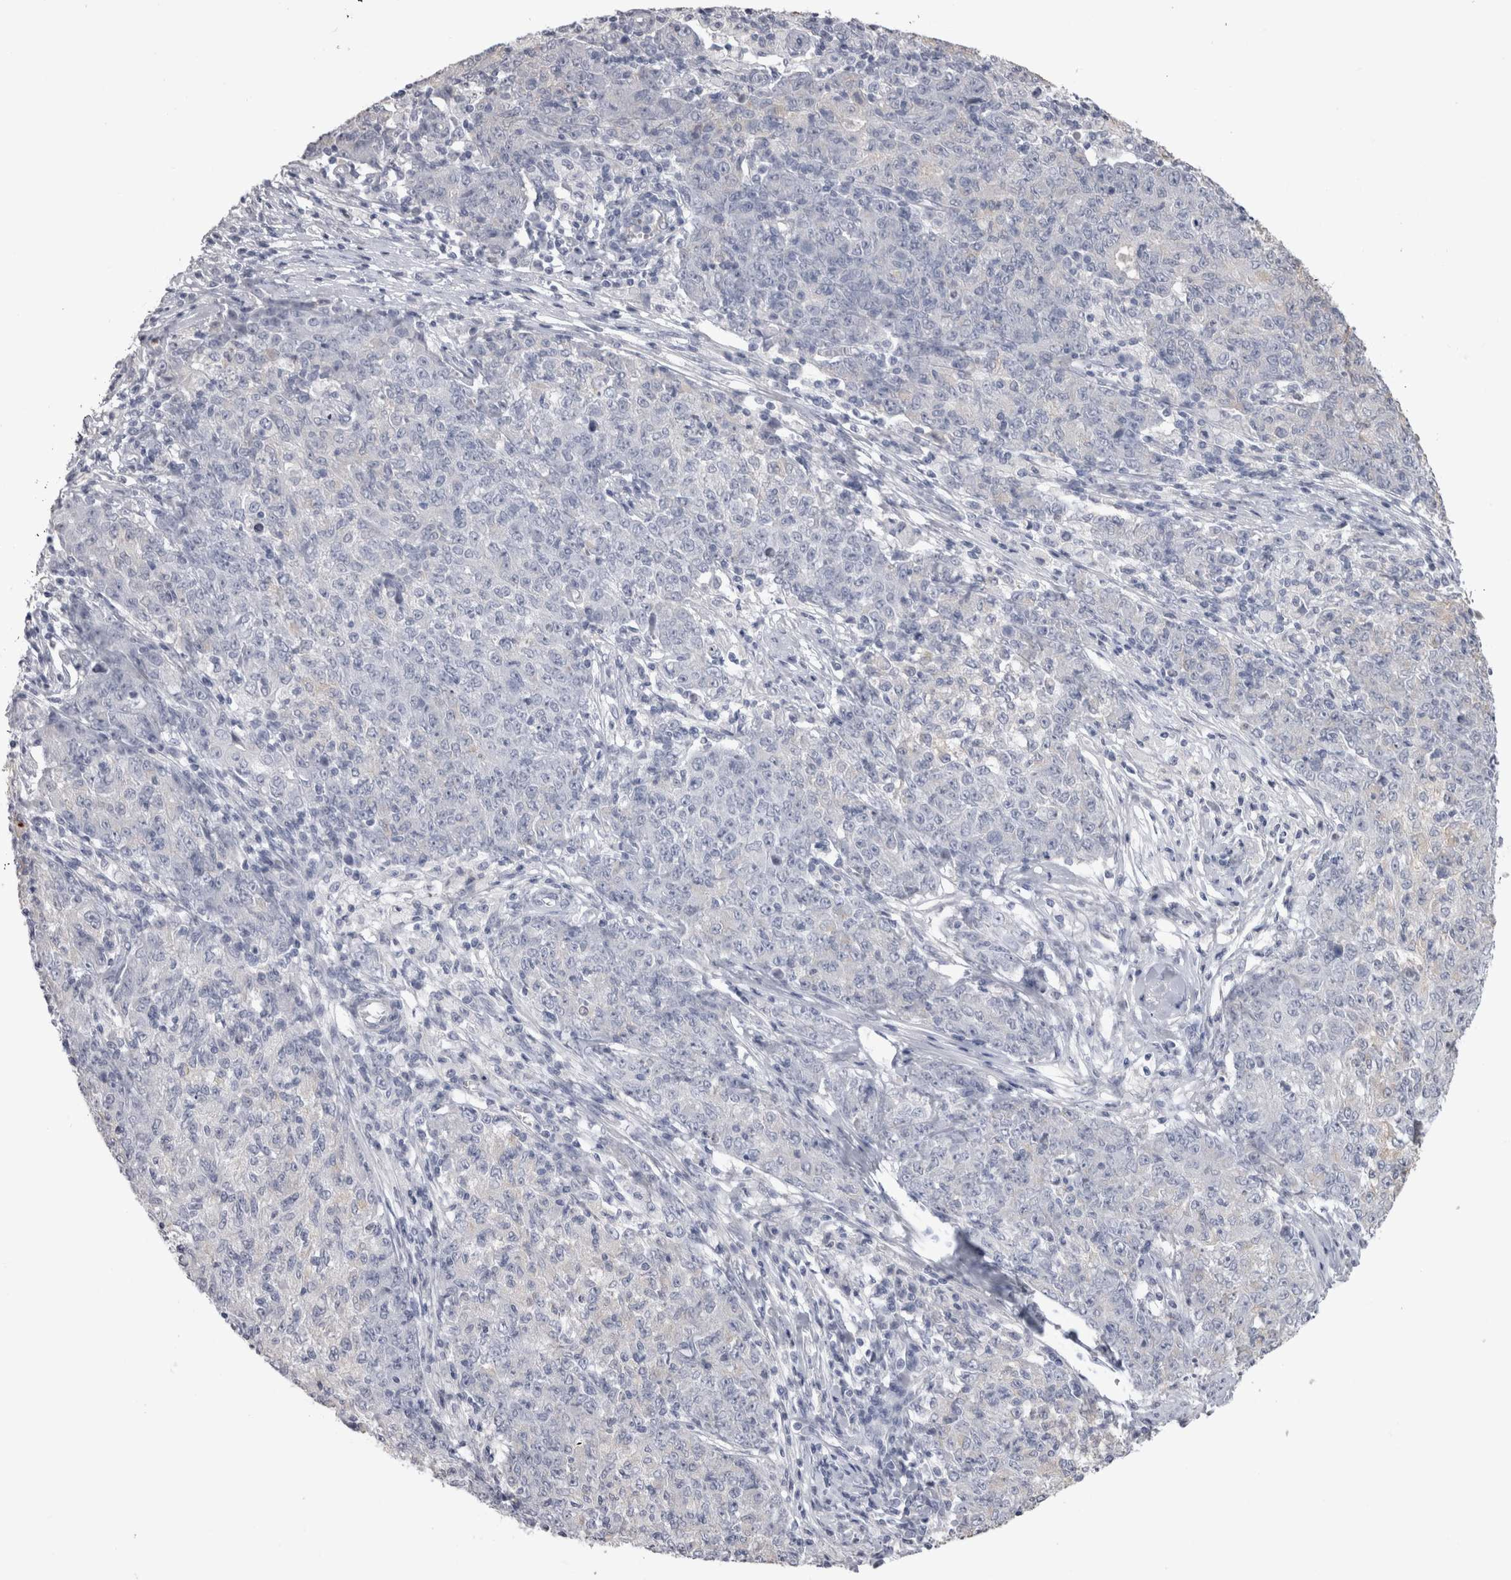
{"staining": {"intensity": "negative", "quantity": "none", "location": "none"}, "tissue": "ovarian cancer", "cell_type": "Tumor cells", "image_type": "cancer", "snomed": [{"axis": "morphology", "description": "Carcinoma, endometroid"}, {"axis": "topography", "description": "Ovary"}], "caption": "Tumor cells are negative for brown protein staining in ovarian cancer (endometroid carcinoma). (Stains: DAB (3,3'-diaminobenzidine) IHC with hematoxylin counter stain, Microscopy: brightfield microscopy at high magnification).", "gene": "ADAM2", "patient": {"sex": "female", "age": 42}}